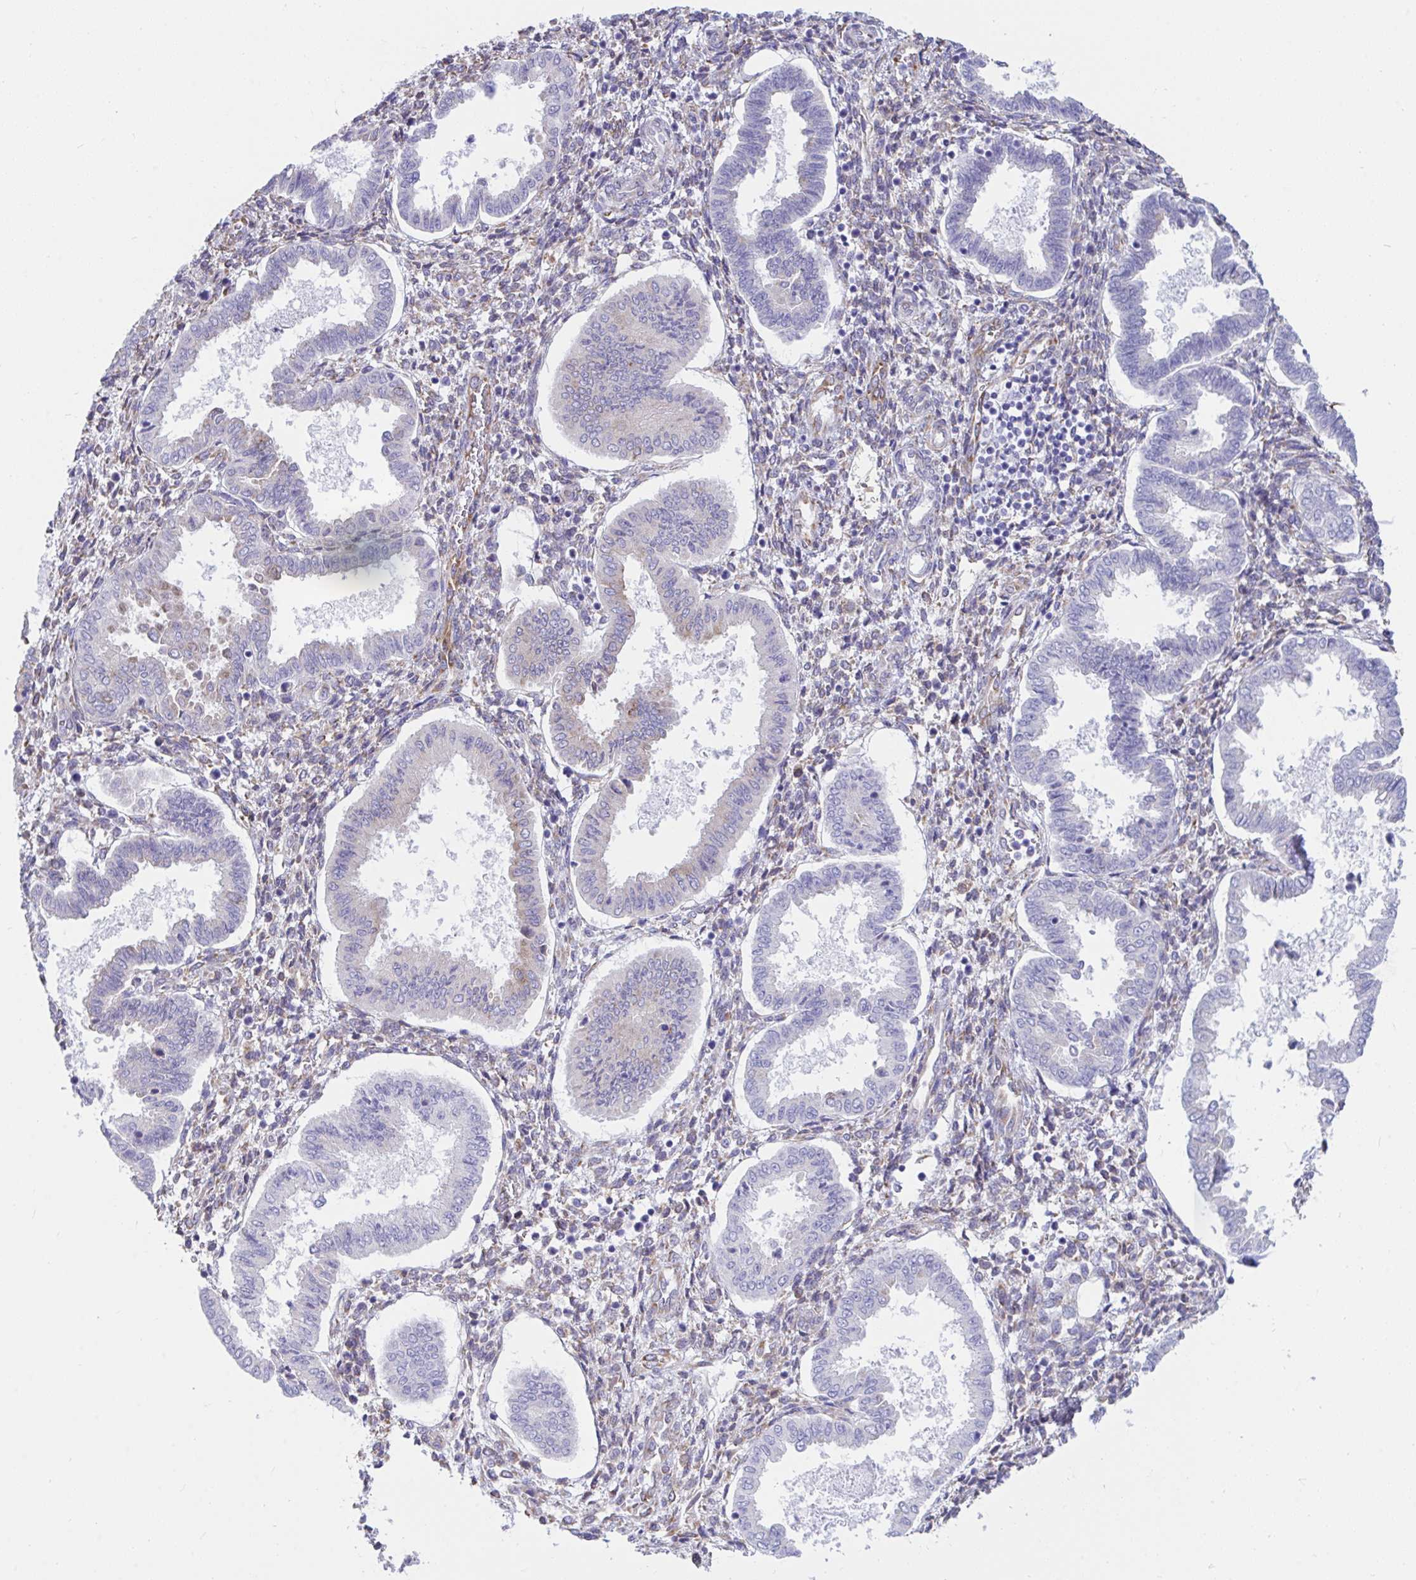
{"staining": {"intensity": "weak", "quantity": "<25%", "location": "cytoplasmic/membranous"}, "tissue": "endometrium", "cell_type": "Cells in endometrial stroma", "image_type": "normal", "snomed": [{"axis": "morphology", "description": "Normal tissue, NOS"}, {"axis": "topography", "description": "Endometrium"}], "caption": "Immunohistochemical staining of unremarkable endometrium shows no significant expression in cells in endometrial stroma. (DAB (3,3'-diaminobenzidine) IHC visualized using brightfield microscopy, high magnification).", "gene": "ASPH", "patient": {"sex": "female", "age": 24}}